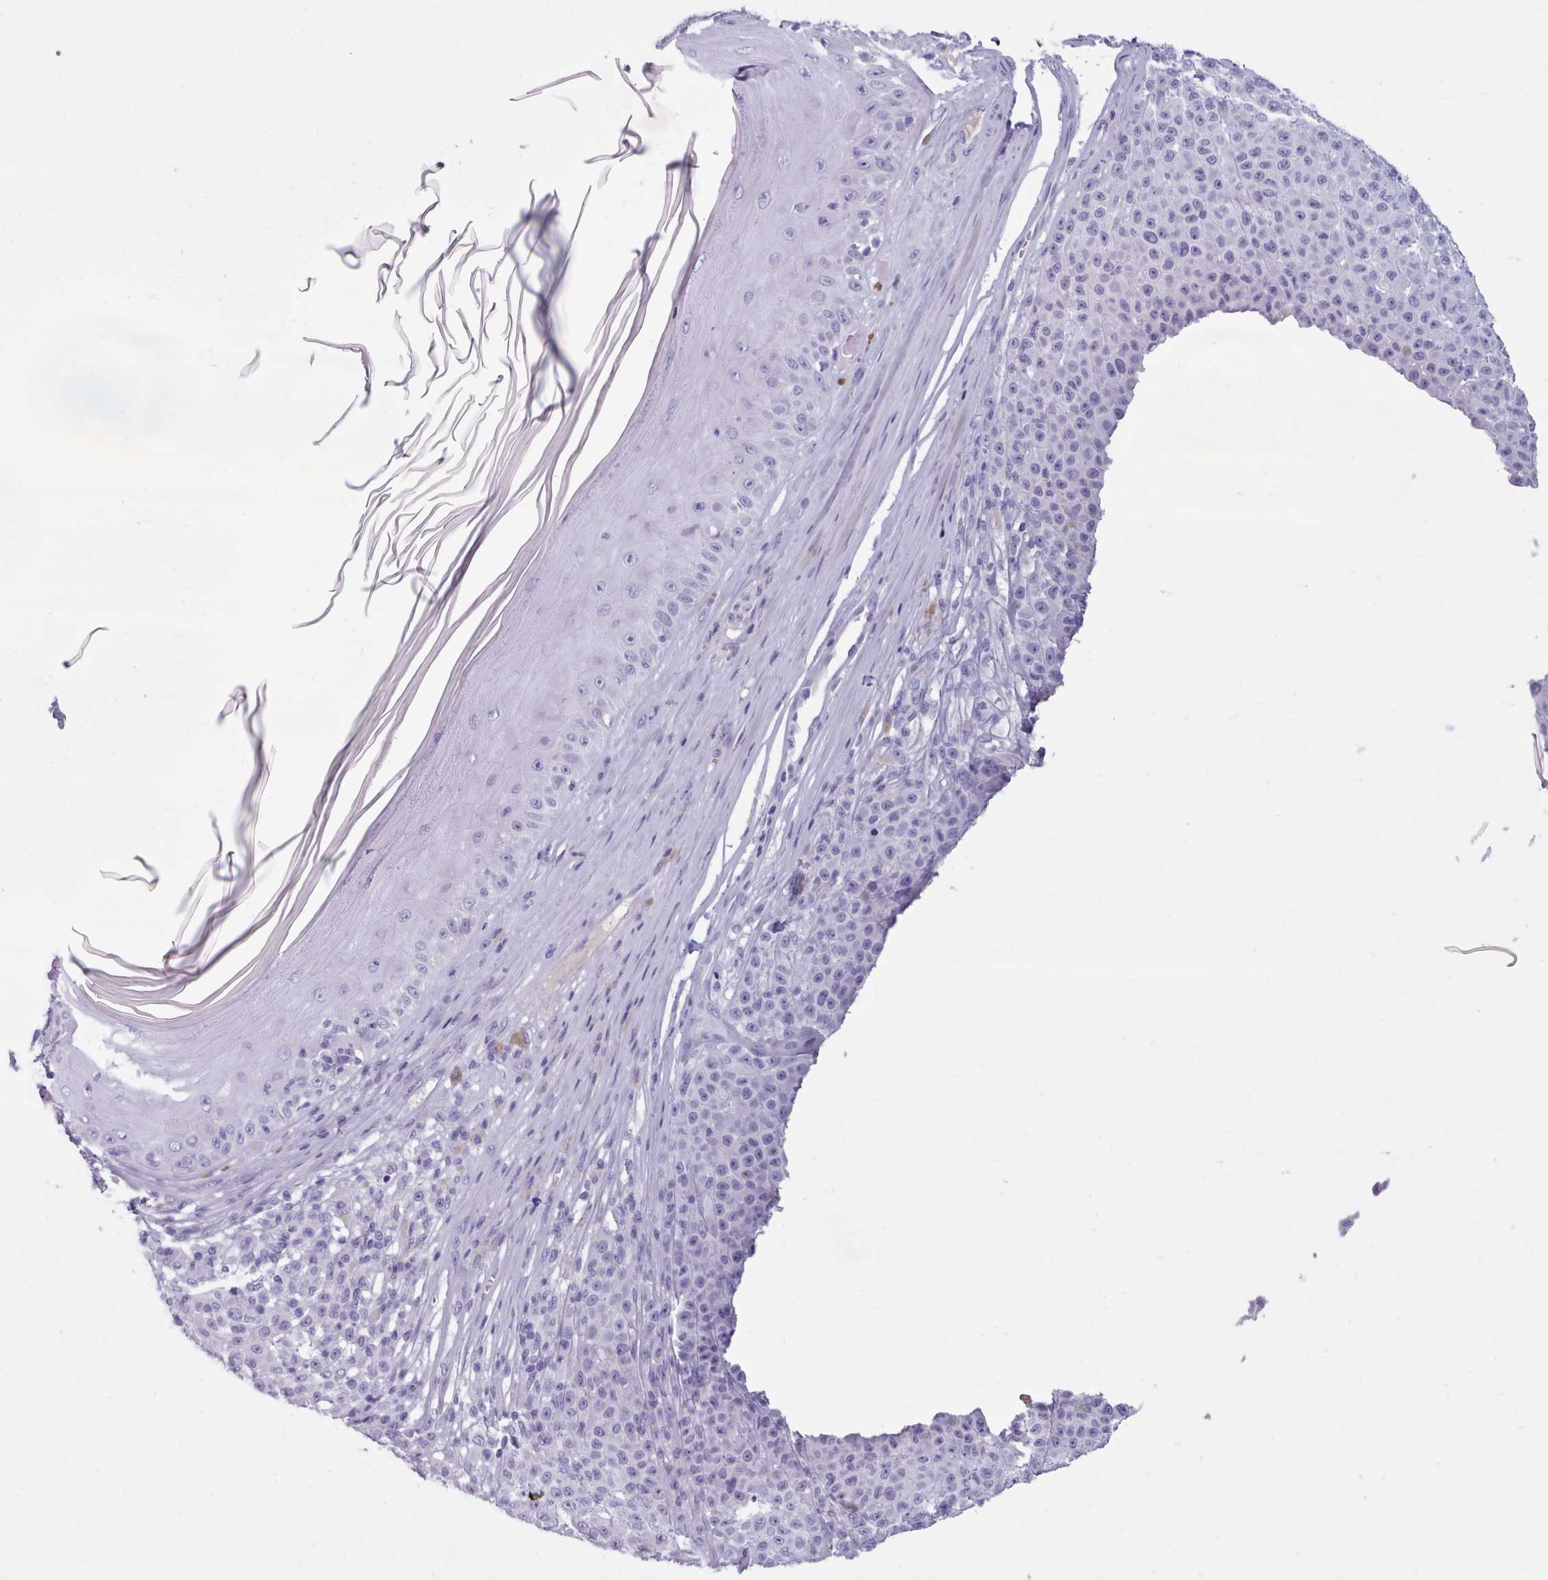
{"staining": {"intensity": "negative", "quantity": "none", "location": "none"}, "tissue": "melanoma", "cell_type": "Tumor cells", "image_type": "cancer", "snomed": [{"axis": "morphology", "description": "Malignant melanoma, NOS"}, {"axis": "topography", "description": "Skin"}], "caption": "Immunohistochemical staining of melanoma exhibits no significant staining in tumor cells. (DAB immunohistochemistry with hematoxylin counter stain).", "gene": "ZNF43", "patient": {"sex": "female", "age": 94}}